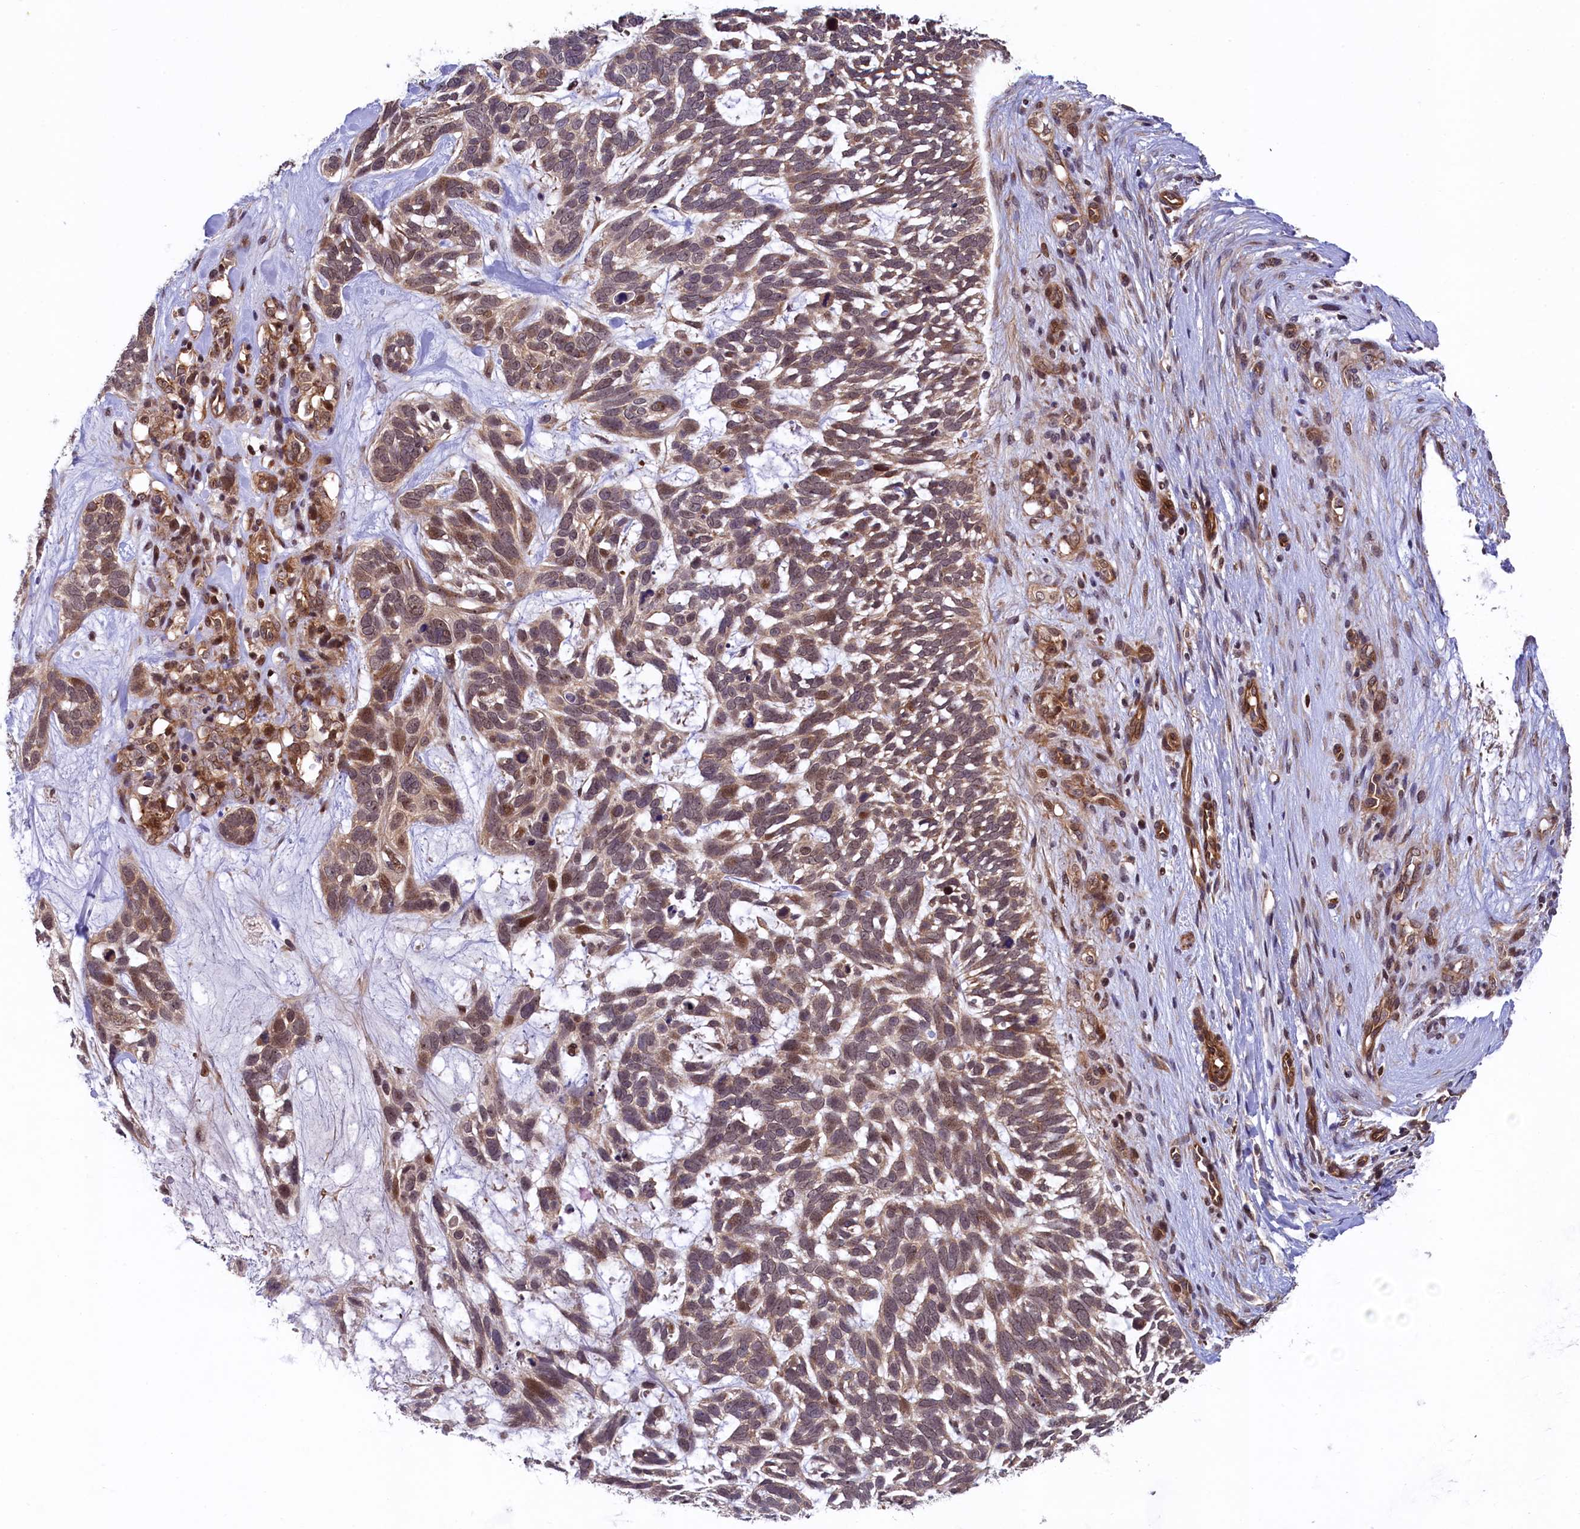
{"staining": {"intensity": "moderate", "quantity": ">75%", "location": "cytoplasmic/membranous,nuclear"}, "tissue": "skin cancer", "cell_type": "Tumor cells", "image_type": "cancer", "snomed": [{"axis": "morphology", "description": "Basal cell carcinoma"}, {"axis": "topography", "description": "Skin"}], "caption": "Immunohistochemistry (IHC) photomicrograph of neoplastic tissue: skin basal cell carcinoma stained using IHC demonstrates medium levels of moderate protein expression localized specifically in the cytoplasmic/membranous and nuclear of tumor cells, appearing as a cytoplasmic/membranous and nuclear brown color.", "gene": "ARL14EP", "patient": {"sex": "male", "age": 88}}